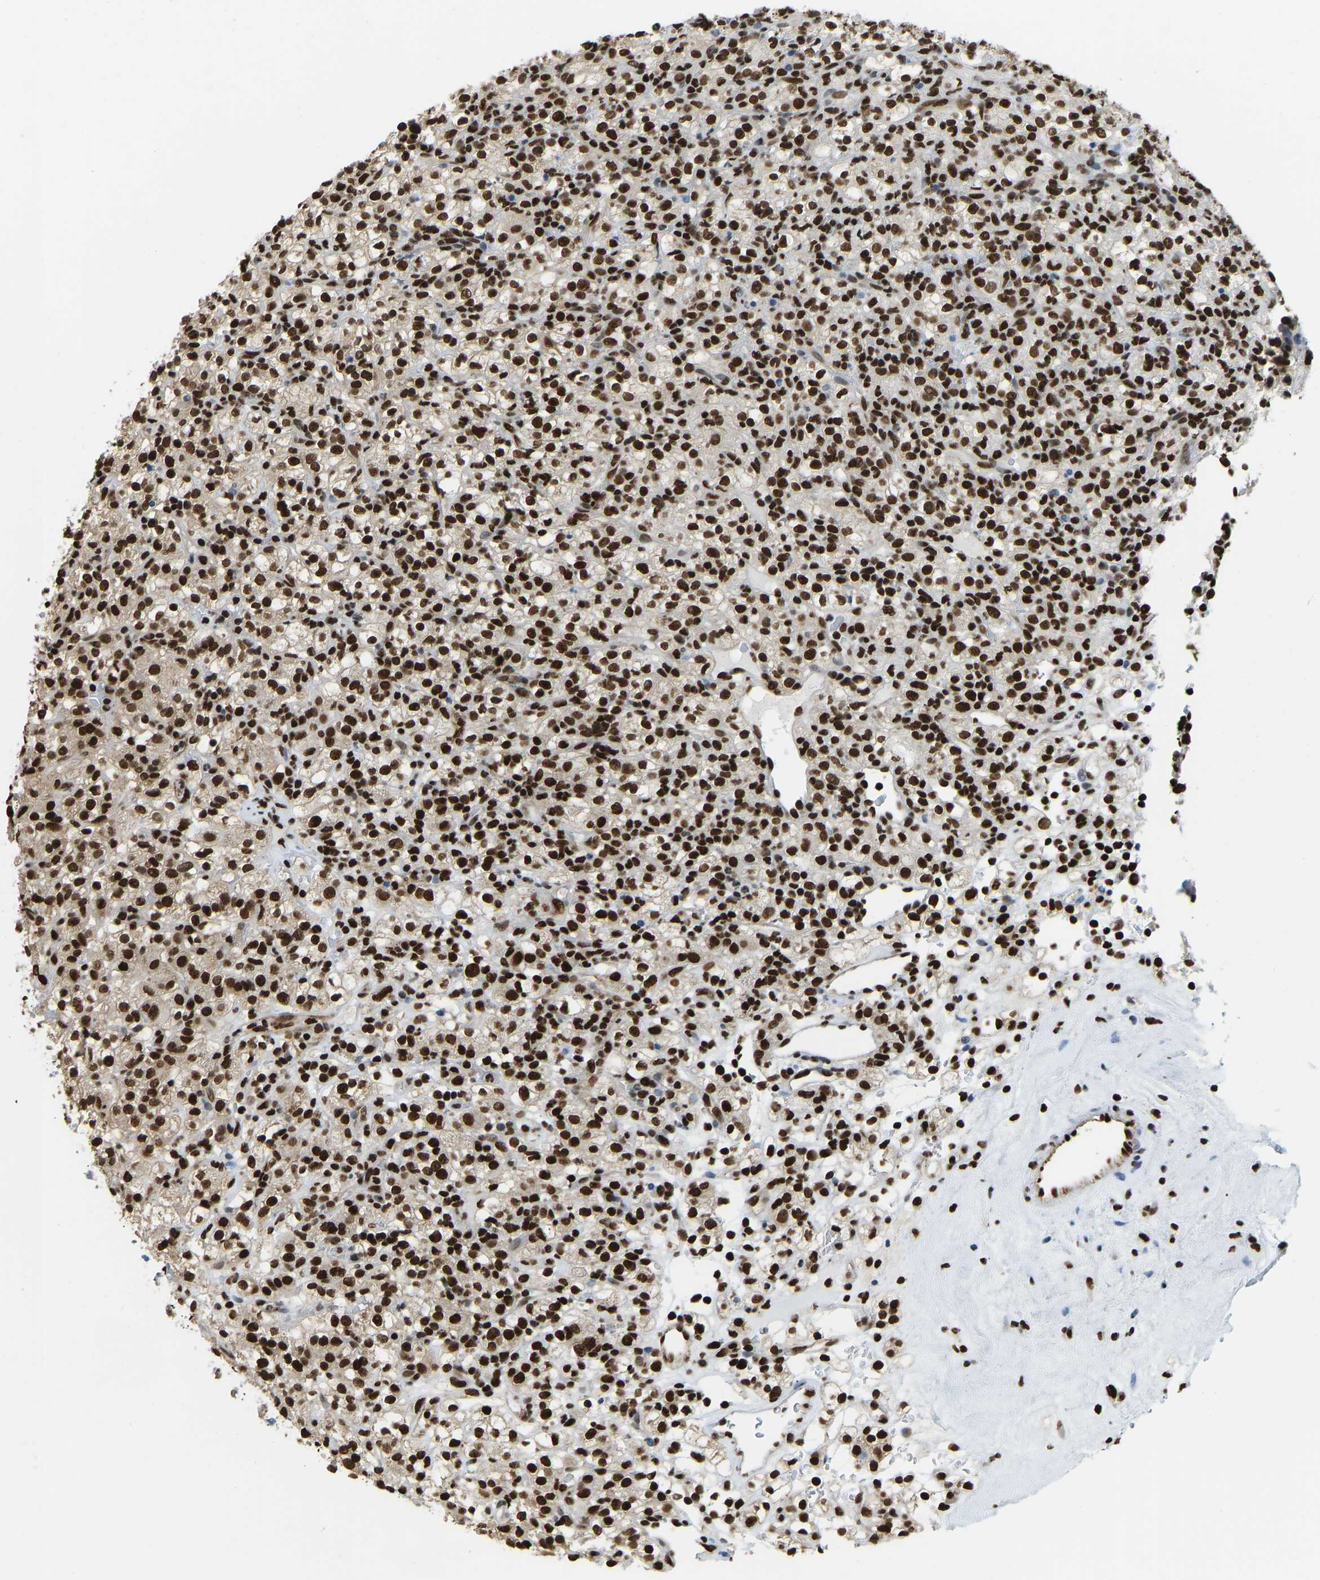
{"staining": {"intensity": "strong", "quantity": ">75%", "location": "nuclear"}, "tissue": "renal cancer", "cell_type": "Tumor cells", "image_type": "cancer", "snomed": [{"axis": "morphology", "description": "Normal tissue, NOS"}, {"axis": "morphology", "description": "Adenocarcinoma, NOS"}, {"axis": "topography", "description": "Kidney"}], "caption": "The micrograph exhibits a brown stain indicating the presence of a protein in the nuclear of tumor cells in renal cancer (adenocarcinoma). (DAB IHC with brightfield microscopy, high magnification).", "gene": "ZSCAN20", "patient": {"sex": "female", "age": 72}}